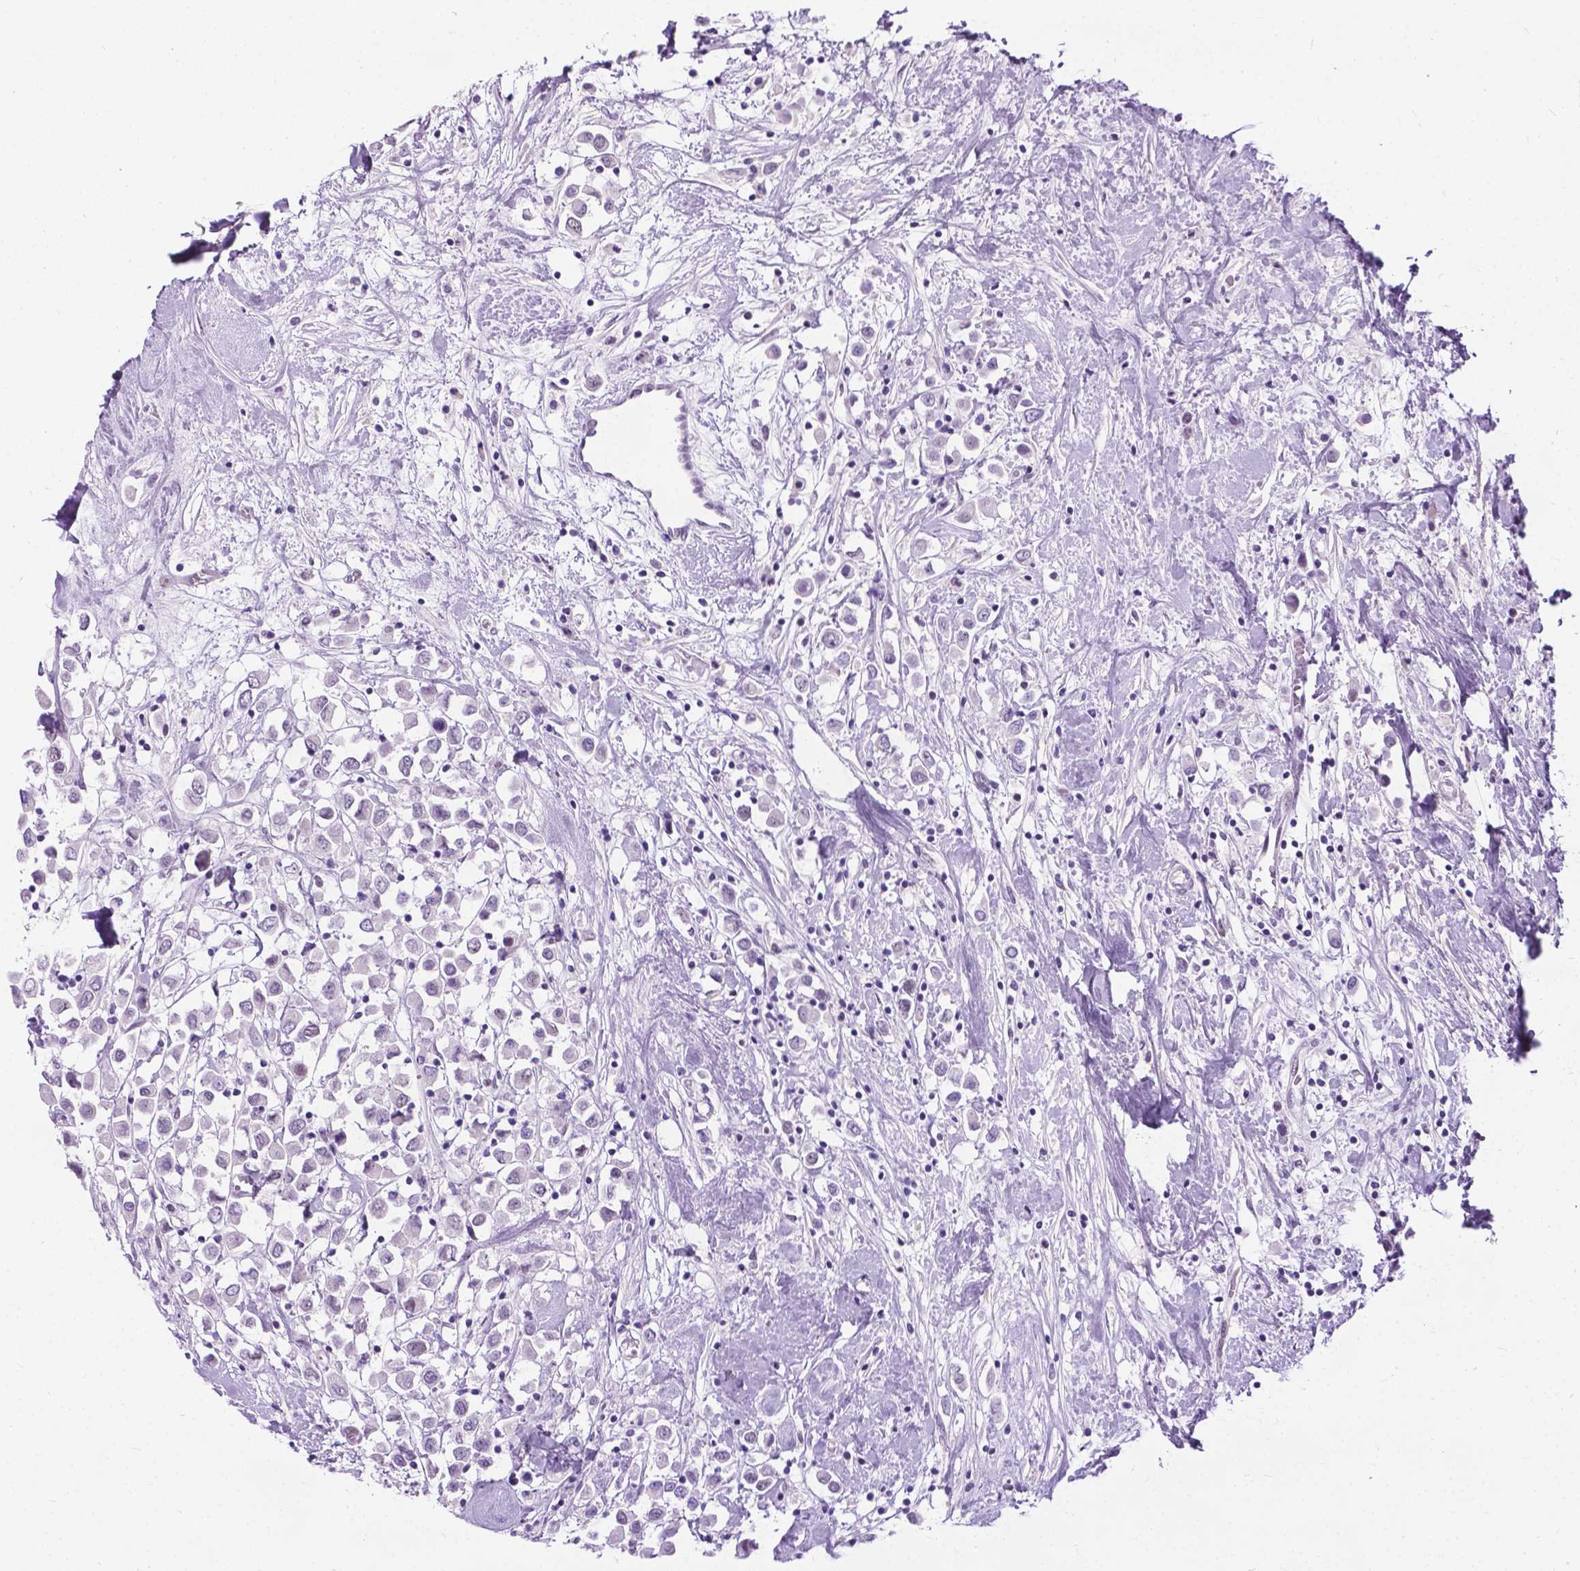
{"staining": {"intensity": "negative", "quantity": "none", "location": "none"}, "tissue": "breast cancer", "cell_type": "Tumor cells", "image_type": "cancer", "snomed": [{"axis": "morphology", "description": "Duct carcinoma"}, {"axis": "topography", "description": "Breast"}], "caption": "Immunohistochemistry (IHC) of breast cancer reveals no expression in tumor cells.", "gene": "PROB1", "patient": {"sex": "female", "age": 61}}